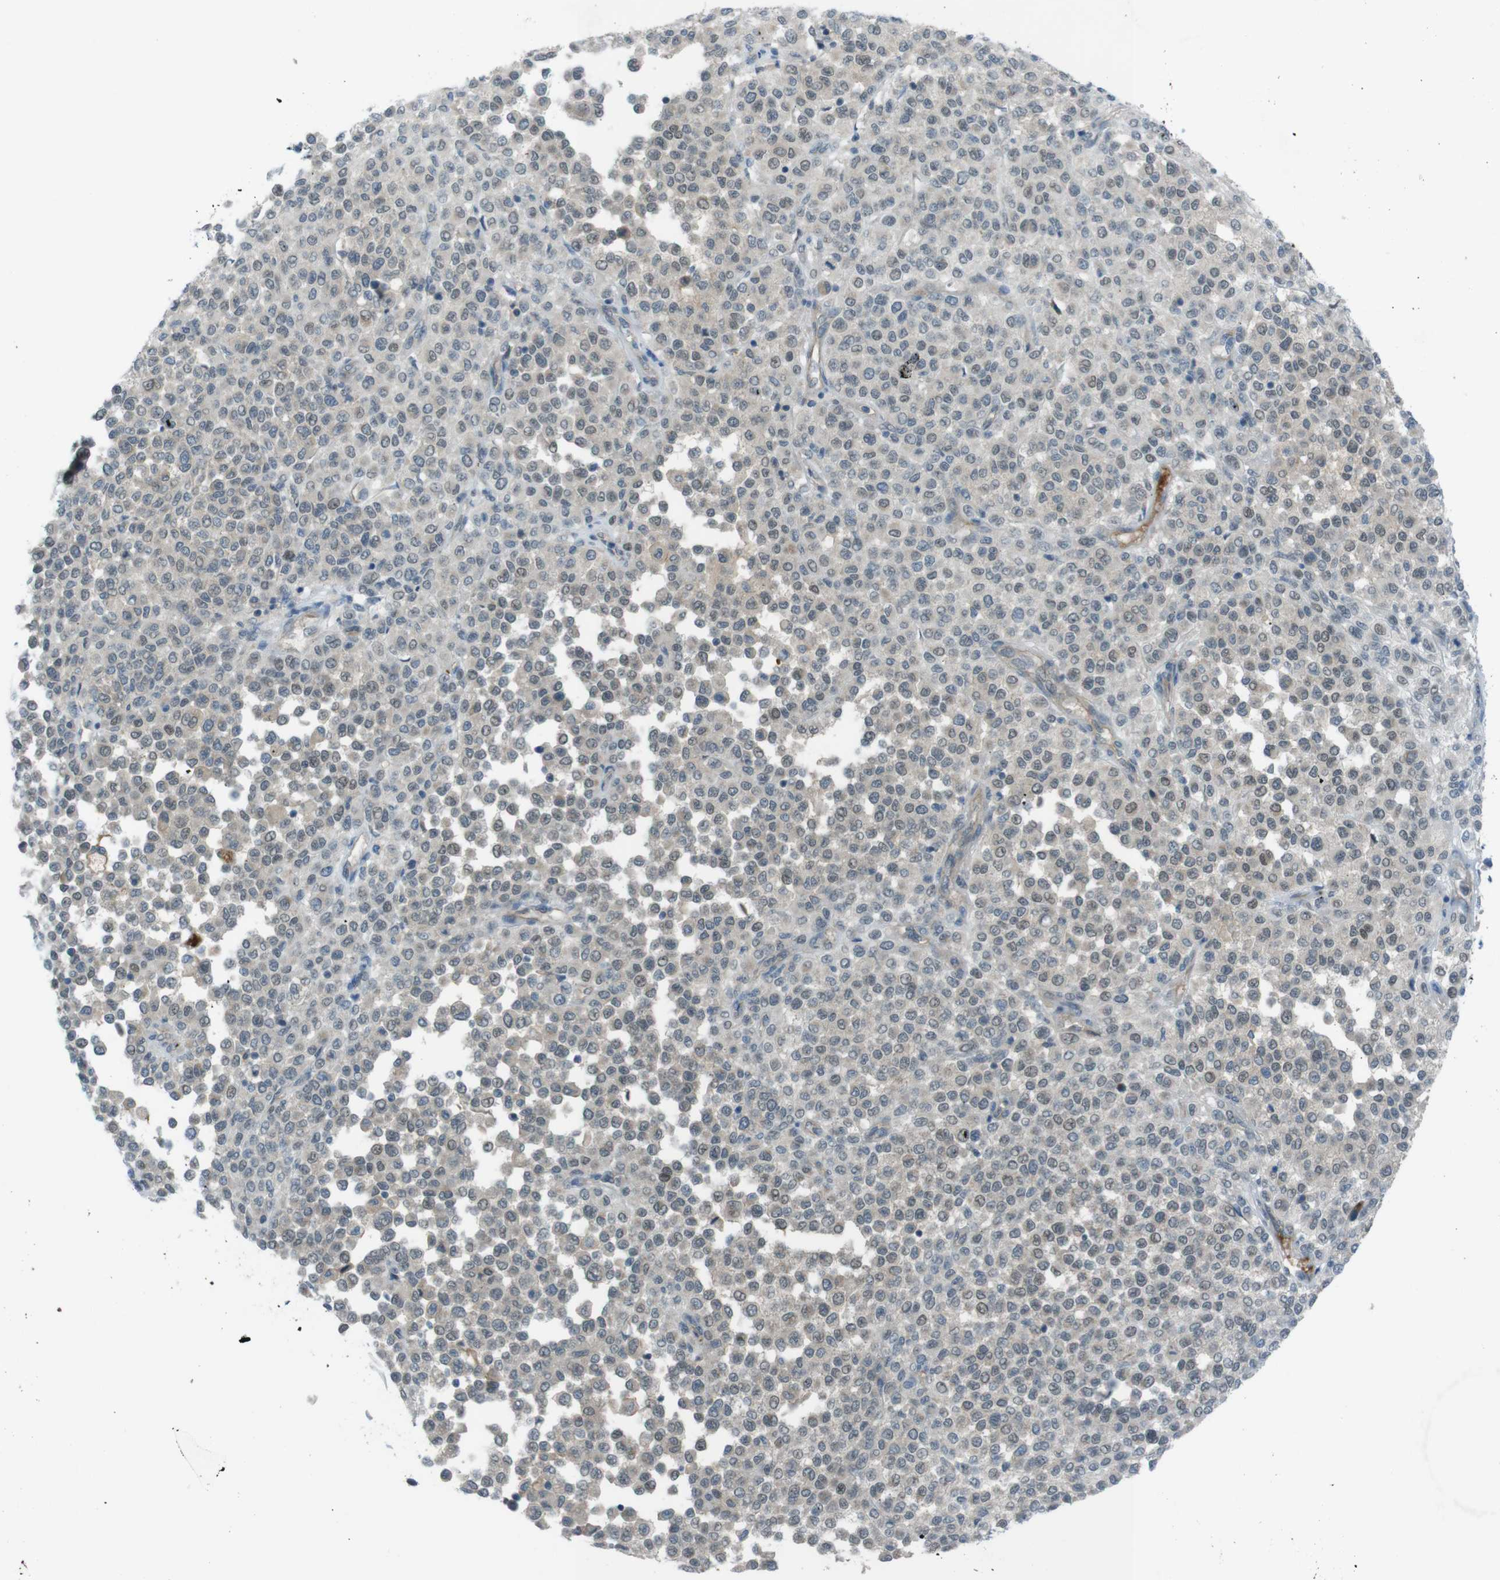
{"staining": {"intensity": "negative", "quantity": "none", "location": "none"}, "tissue": "melanoma", "cell_type": "Tumor cells", "image_type": "cancer", "snomed": [{"axis": "morphology", "description": "Malignant melanoma, Metastatic site"}, {"axis": "topography", "description": "Pancreas"}], "caption": "There is no significant expression in tumor cells of malignant melanoma (metastatic site).", "gene": "ZDHHC20", "patient": {"sex": "female", "age": 30}}